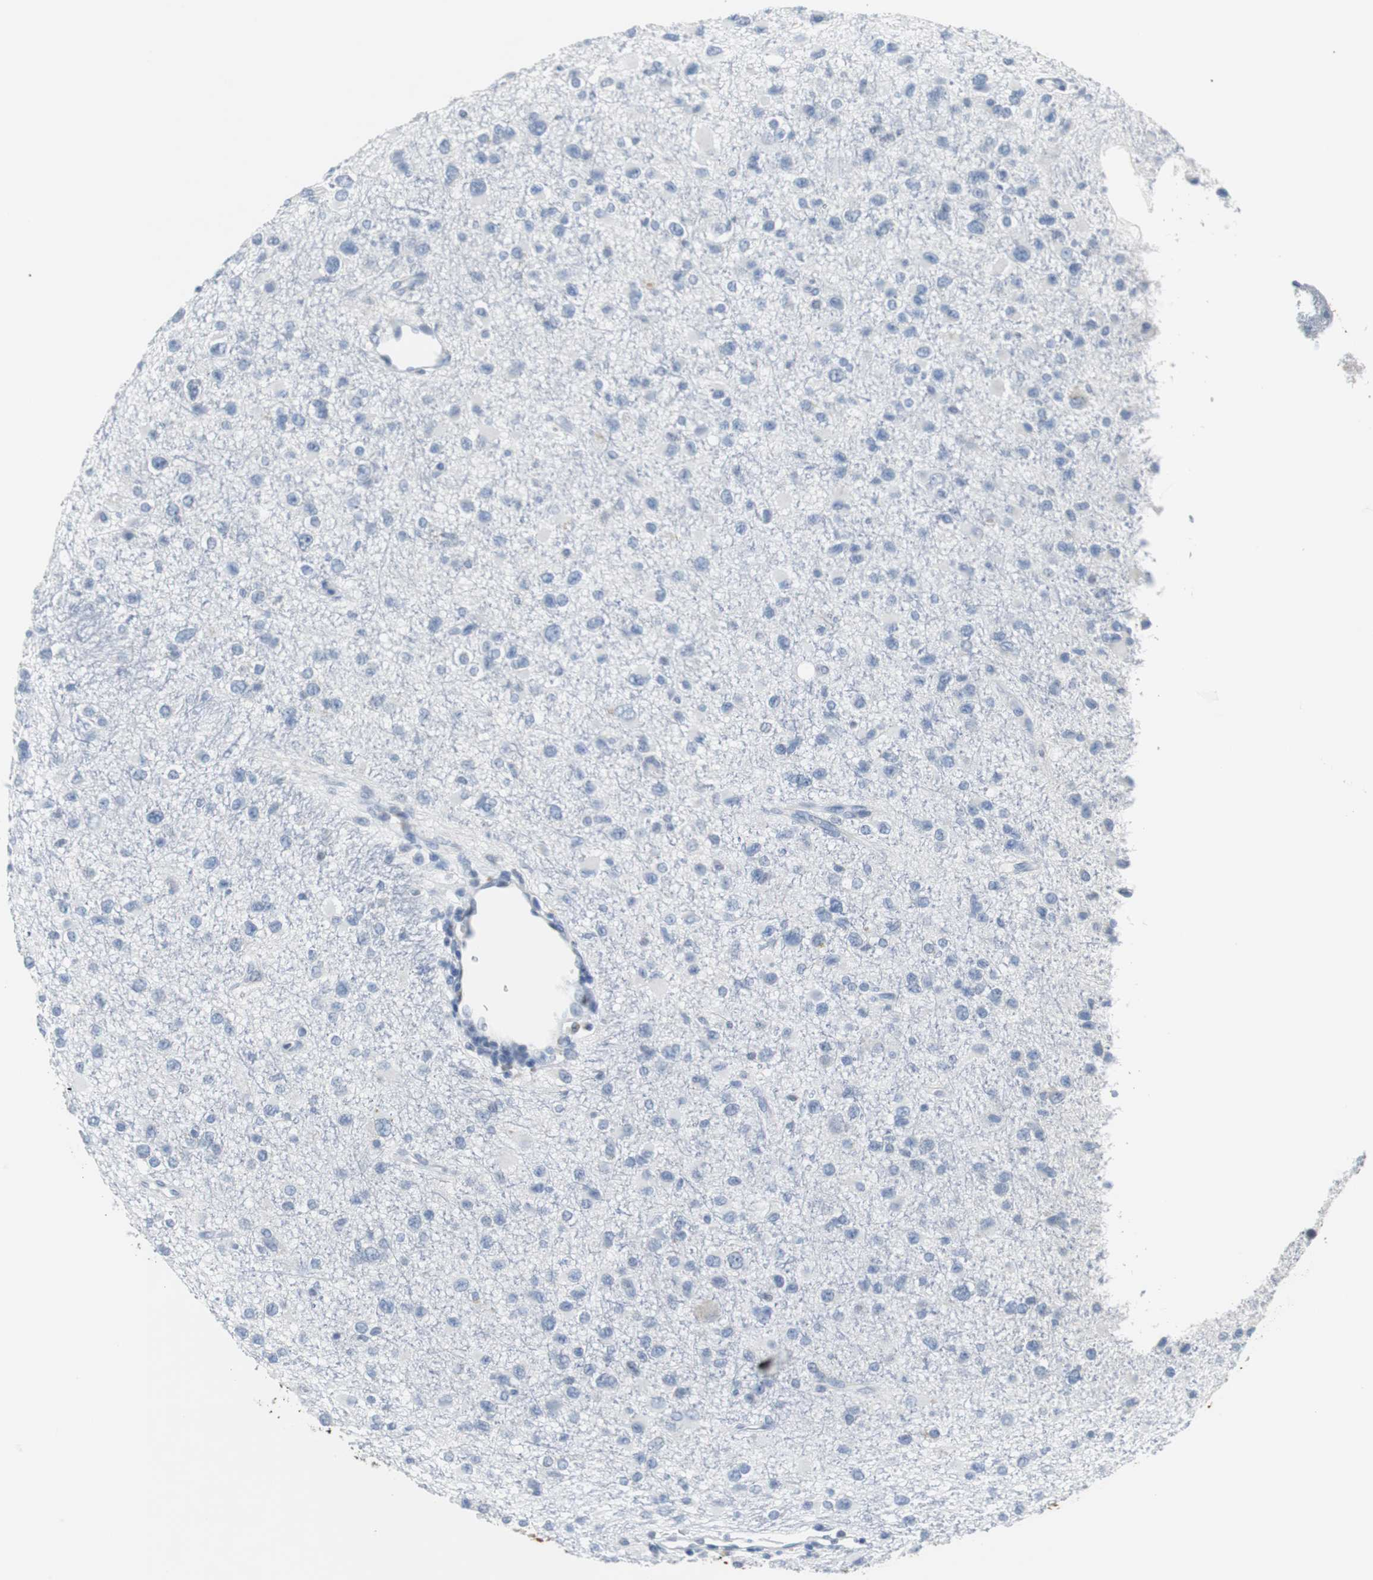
{"staining": {"intensity": "negative", "quantity": "none", "location": "none"}, "tissue": "glioma", "cell_type": "Tumor cells", "image_type": "cancer", "snomed": [{"axis": "morphology", "description": "Glioma, malignant, Low grade"}, {"axis": "topography", "description": "Brain"}], "caption": "IHC histopathology image of neoplastic tissue: human glioma stained with DAB (3,3'-diaminobenzidine) exhibits no significant protein staining in tumor cells.", "gene": "PDIA4", "patient": {"sex": "male", "age": 42}}